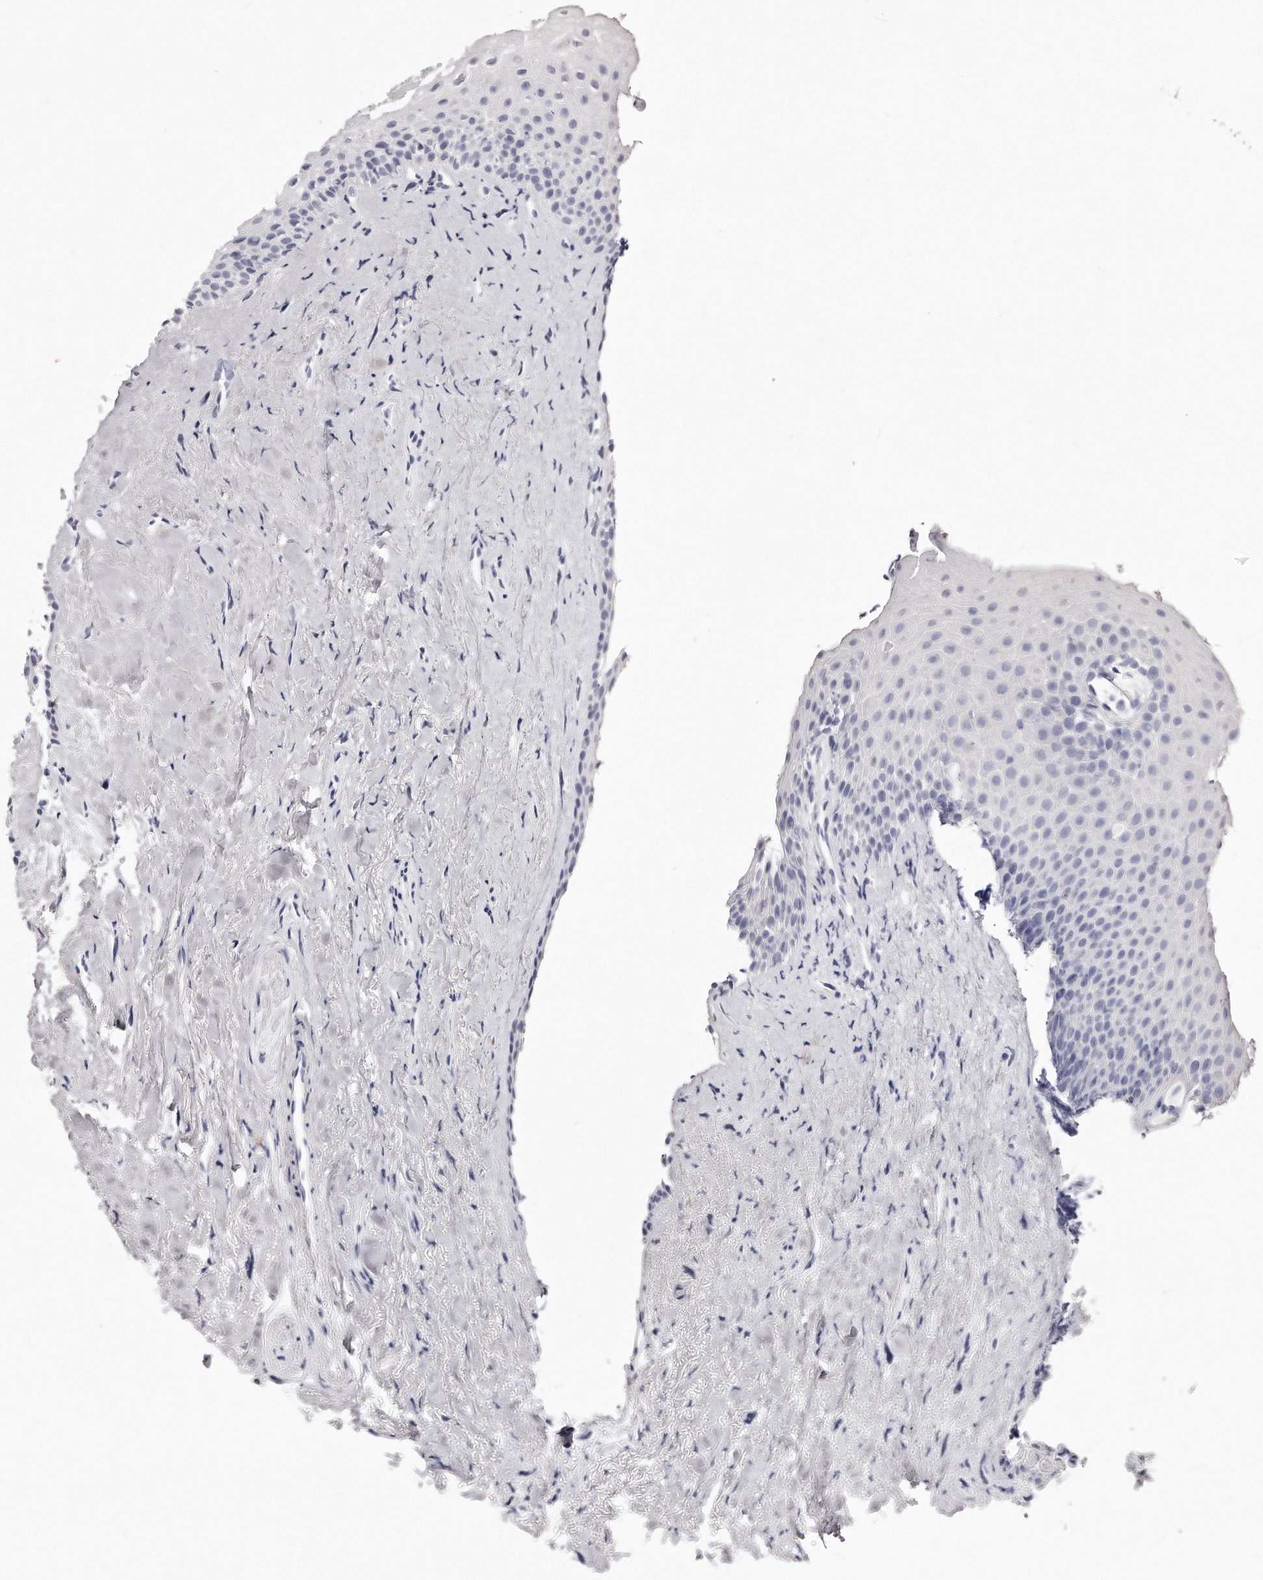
{"staining": {"intensity": "negative", "quantity": "none", "location": "none"}, "tissue": "oral mucosa", "cell_type": "Squamous epithelial cells", "image_type": "normal", "snomed": [{"axis": "morphology", "description": "Normal tissue, NOS"}, {"axis": "topography", "description": "Oral tissue"}], "caption": "An immunohistochemistry image of unremarkable oral mucosa is shown. There is no staining in squamous epithelial cells of oral mucosa.", "gene": "GDA", "patient": {"sex": "female", "age": 63}}